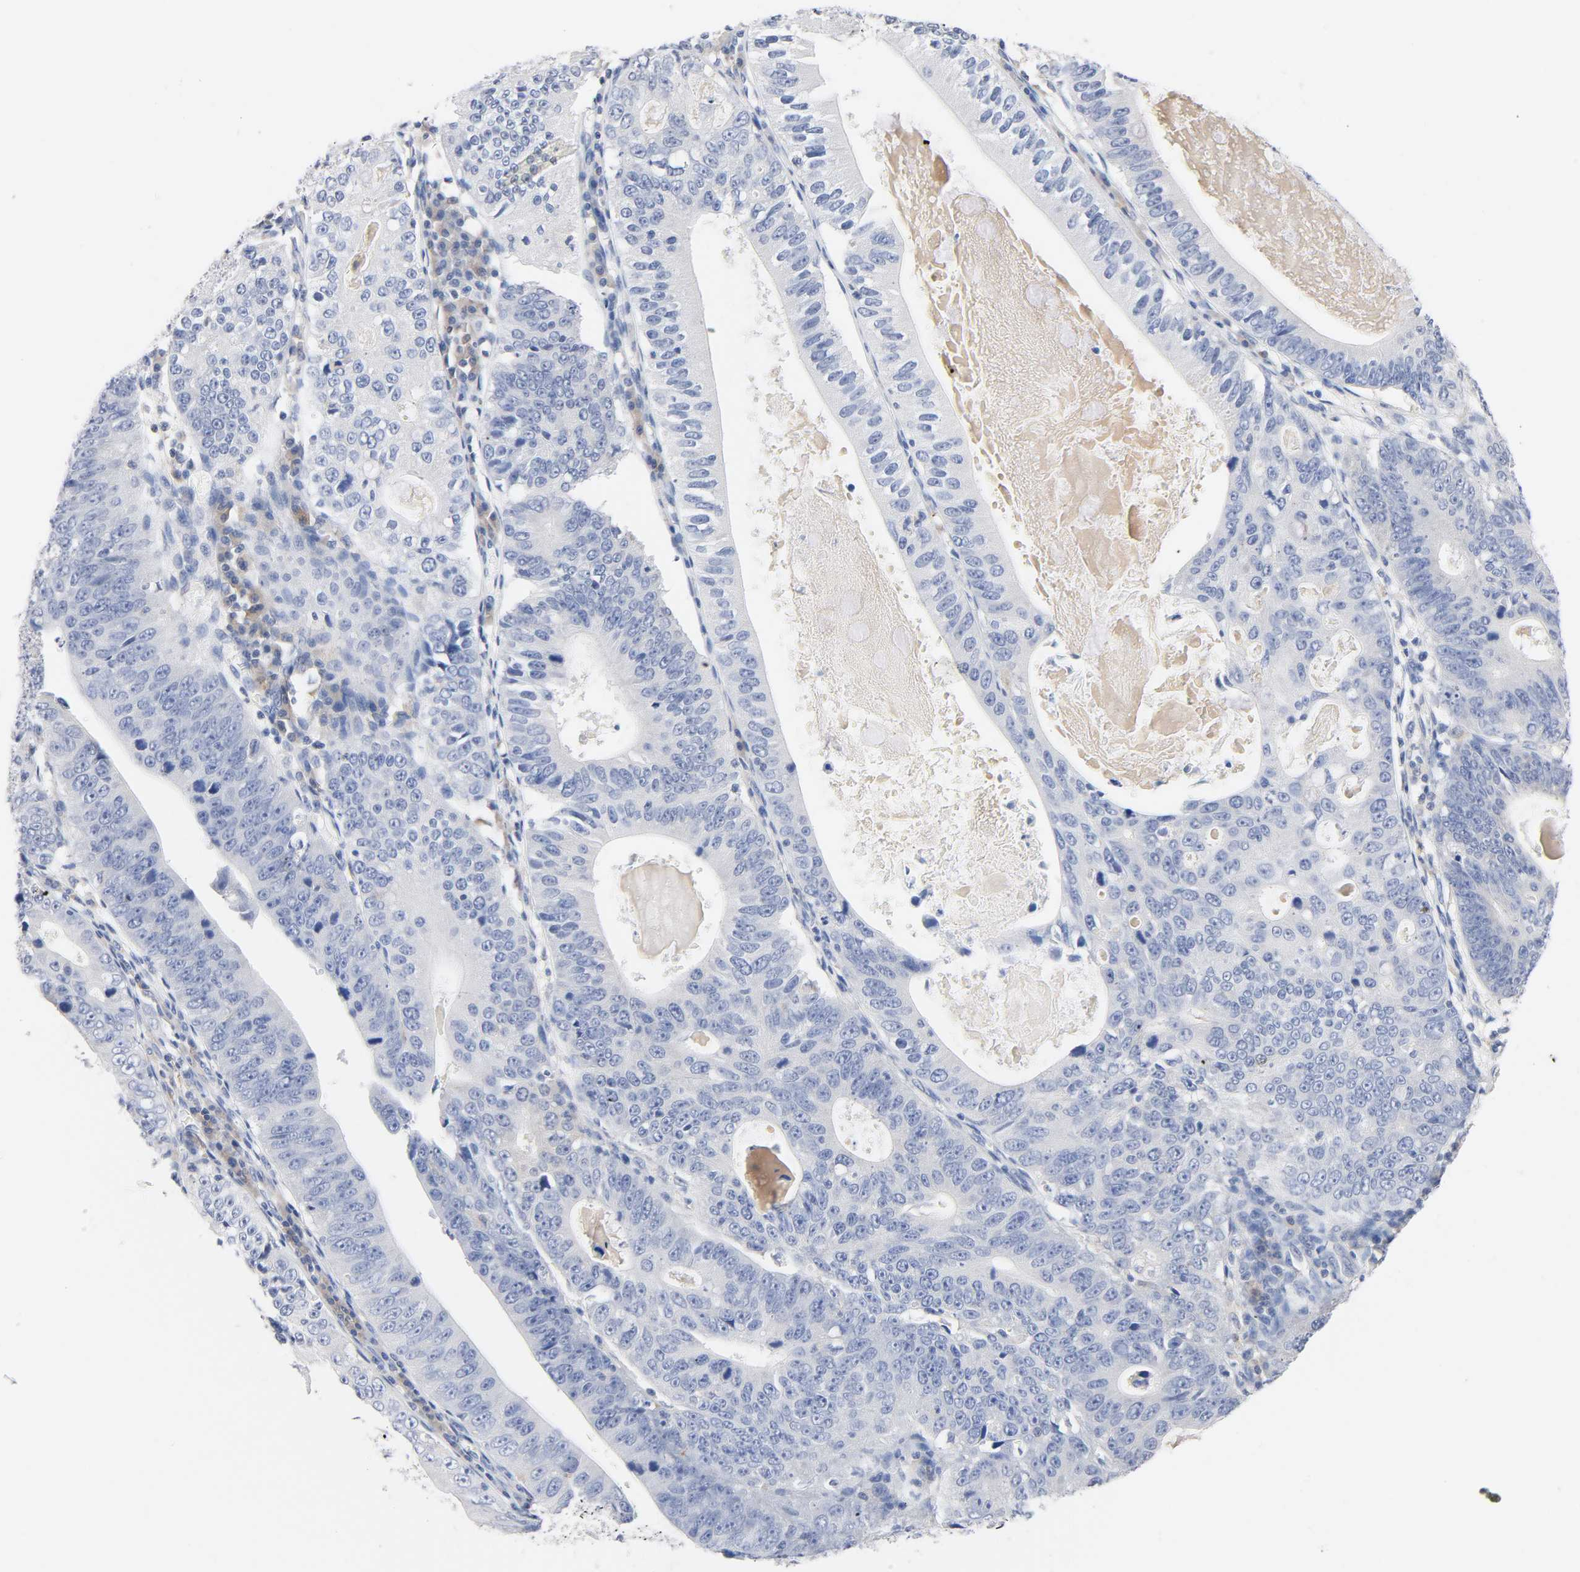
{"staining": {"intensity": "negative", "quantity": "none", "location": "none"}, "tissue": "stomach cancer", "cell_type": "Tumor cells", "image_type": "cancer", "snomed": [{"axis": "morphology", "description": "Adenocarcinoma, NOS"}, {"axis": "topography", "description": "Stomach"}], "caption": "DAB immunohistochemical staining of human stomach cancer reveals no significant expression in tumor cells.", "gene": "MALT1", "patient": {"sex": "male", "age": 59}}